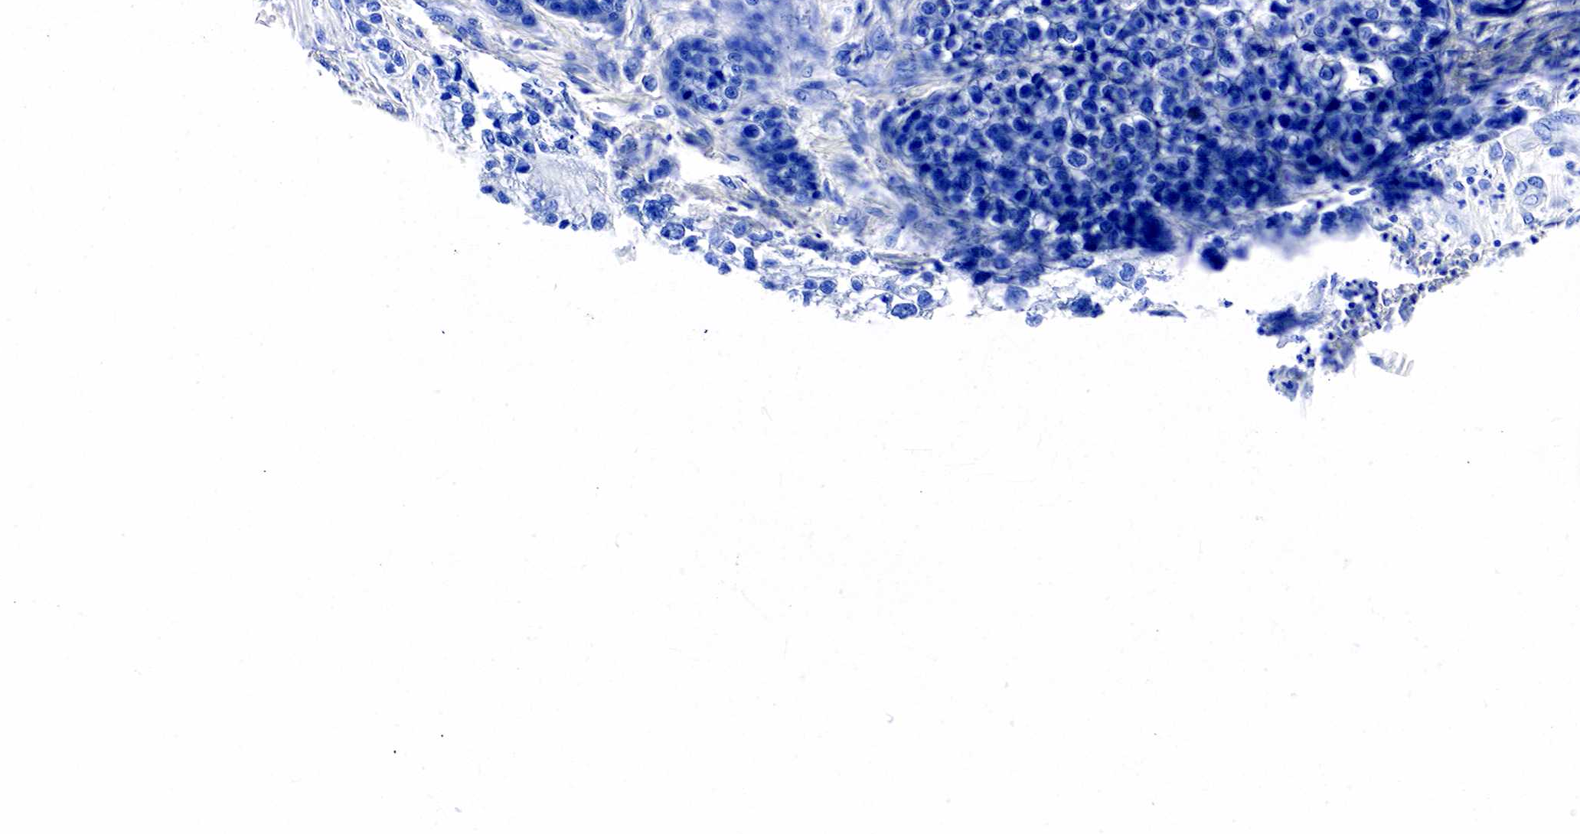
{"staining": {"intensity": "negative", "quantity": "none", "location": "none"}, "tissue": "lung cancer", "cell_type": "Tumor cells", "image_type": "cancer", "snomed": [{"axis": "morphology", "description": "Squamous cell carcinoma, NOS"}, {"axis": "topography", "description": "Lymph node"}, {"axis": "topography", "description": "Lung"}], "caption": "DAB immunohistochemical staining of lung squamous cell carcinoma reveals no significant staining in tumor cells. Nuclei are stained in blue.", "gene": "ACP3", "patient": {"sex": "male", "age": 74}}